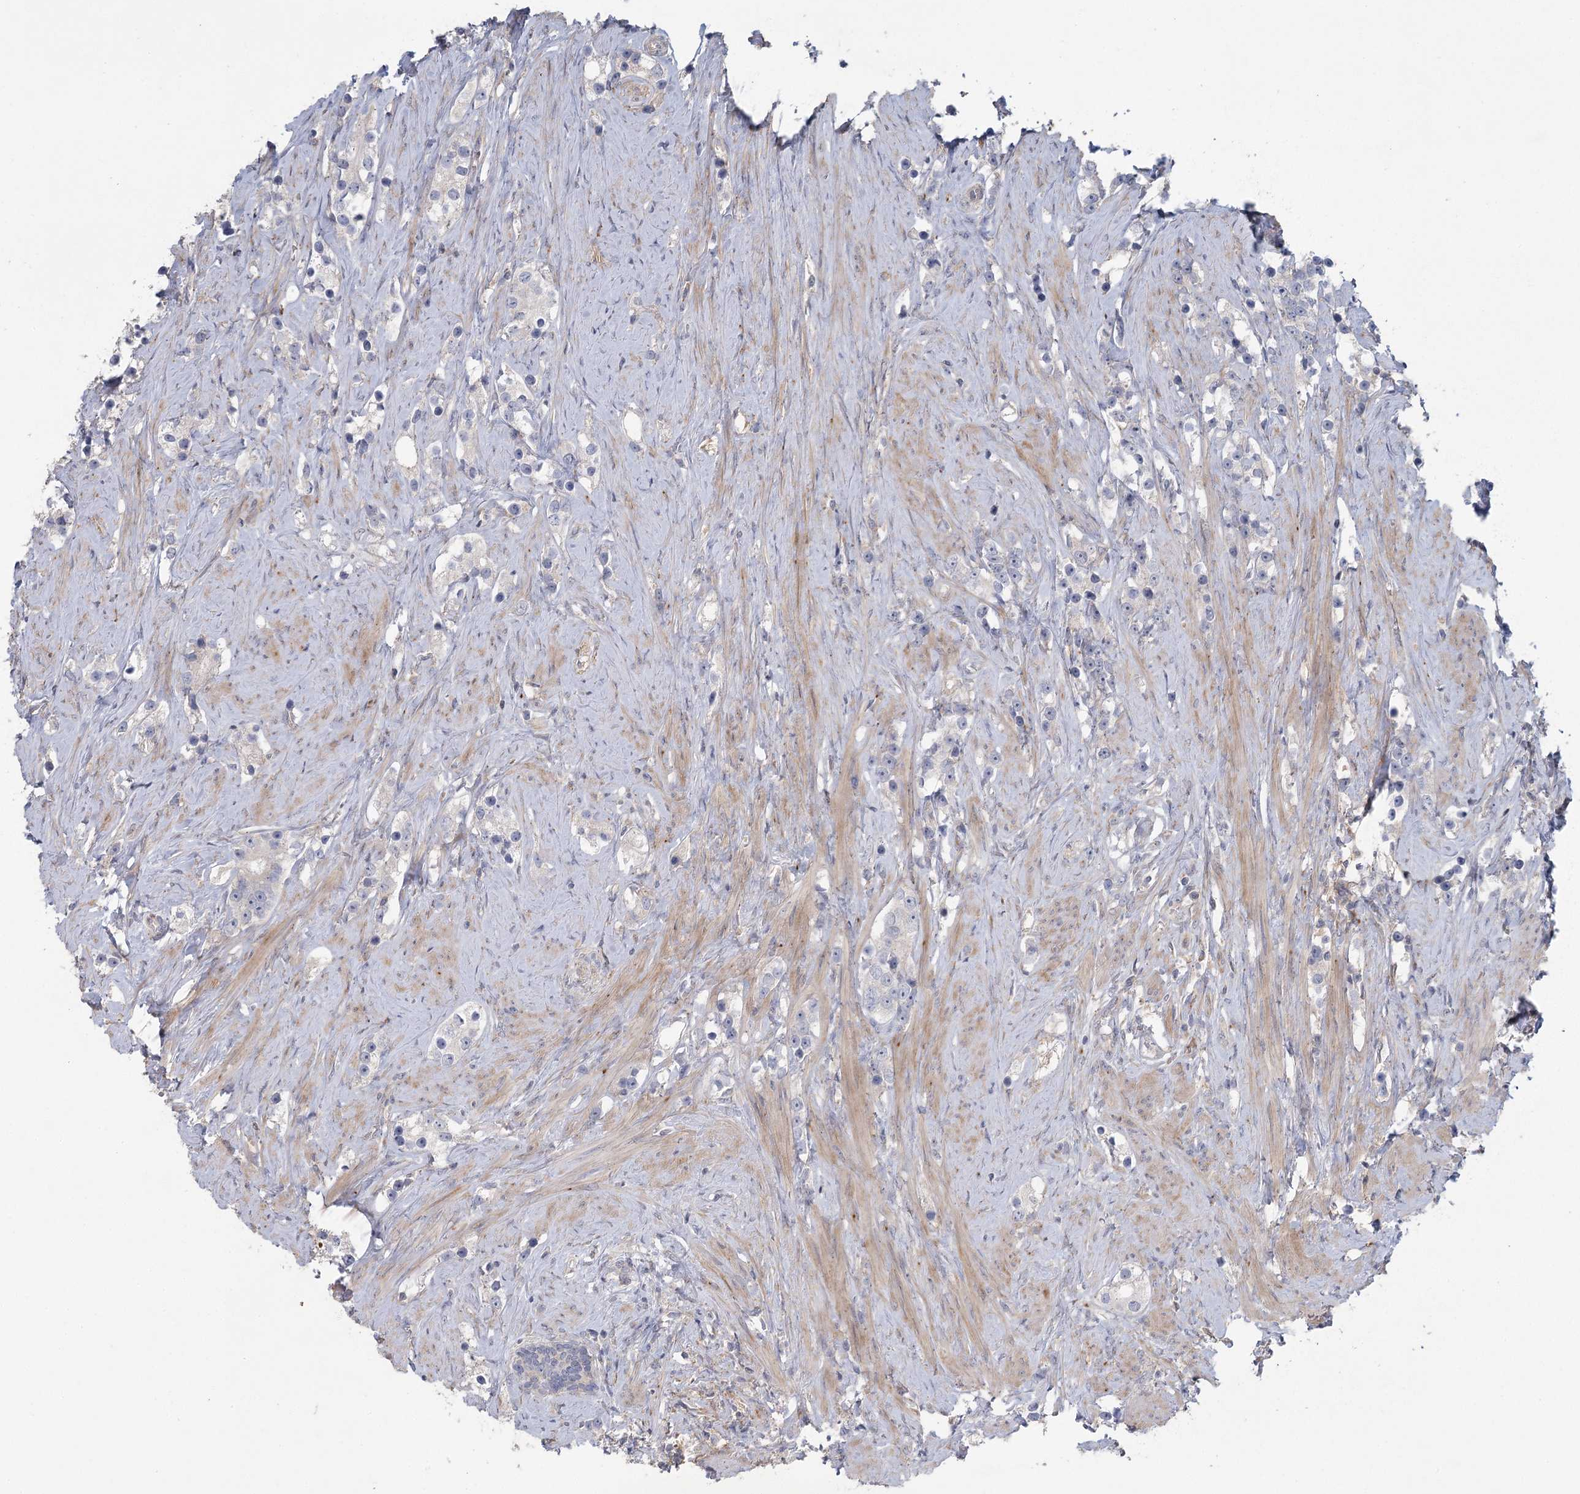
{"staining": {"intensity": "negative", "quantity": "none", "location": "none"}, "tissue": "prostate cancer", "cell_type": "Tumor cells", "image_type": "cancer", "snomed": [{"axis": "morphology", "description": "Adenocarcinoma, High grade"}, {"axis": "topography", "description": "Prostate"}], "caption": "Human high-grade adenocarcinoma (prostate) stained for a protein using immunohistochemistry (IHC) displays no staining in tumor cells.", "gene": "FAM110C", "patient": {"sex": "male", "age": 63}}